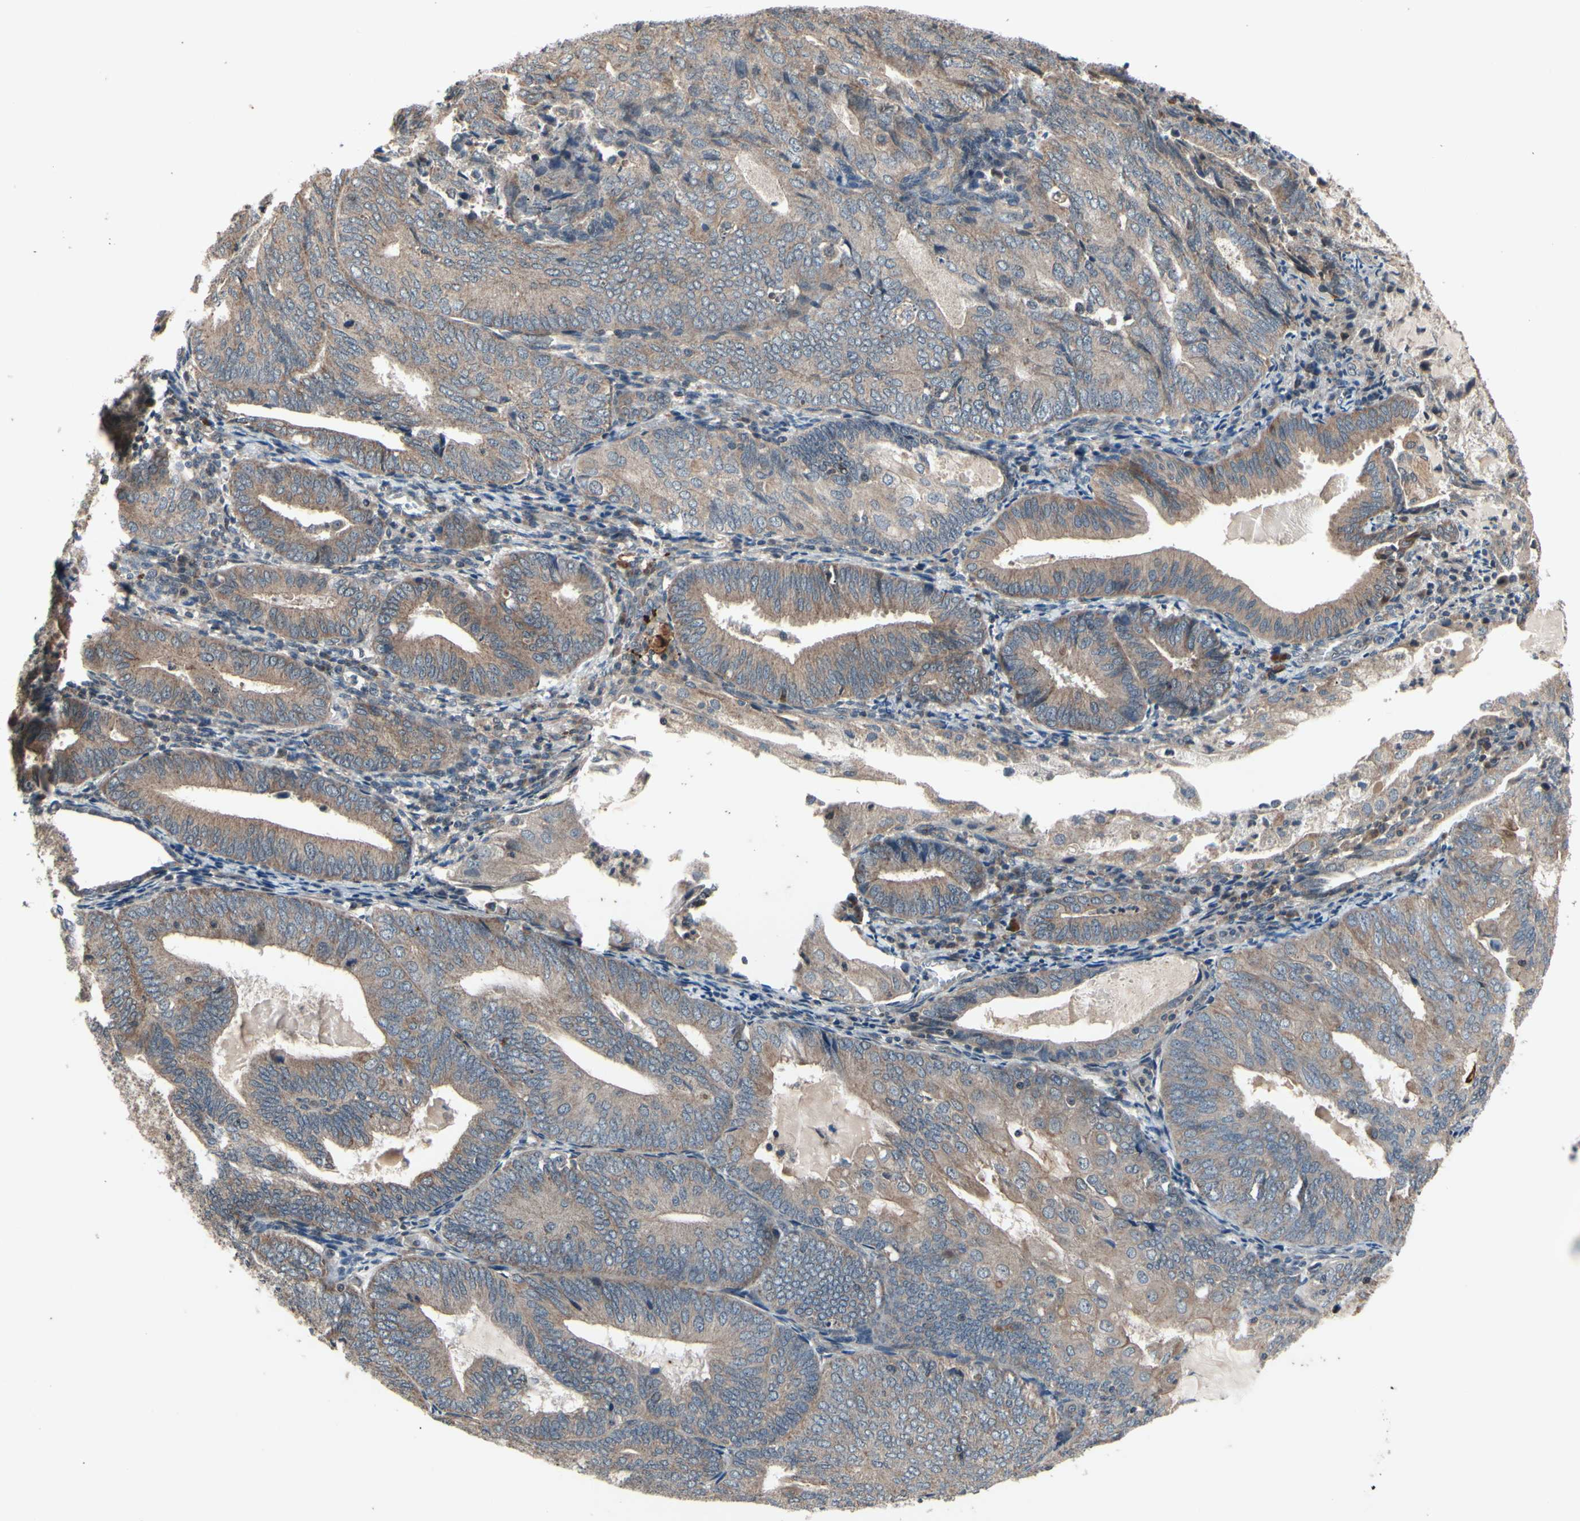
{"staining": {"intensity": "moderate", "quantity": ">75%", "location": "cytoplasmic/membranous"}, "tissue": "endometrial cancer", "cell_type": "Tumor cells", "image_type": "cancer", "snomed": [{"axis": "morphology", "description": "Adenocarcinoma, NOS"}, {"axis": "topography", "description": "Endometrium"}], "caption": "There is medium levels of moderate cytoplasmic/membranous positivity in tumor cells of endometrial cancer, as demonstrated by immunohistochemical staining (brown color).", "gene": "MBTPS2", "patient": {"sex": "female", "age": 81}}